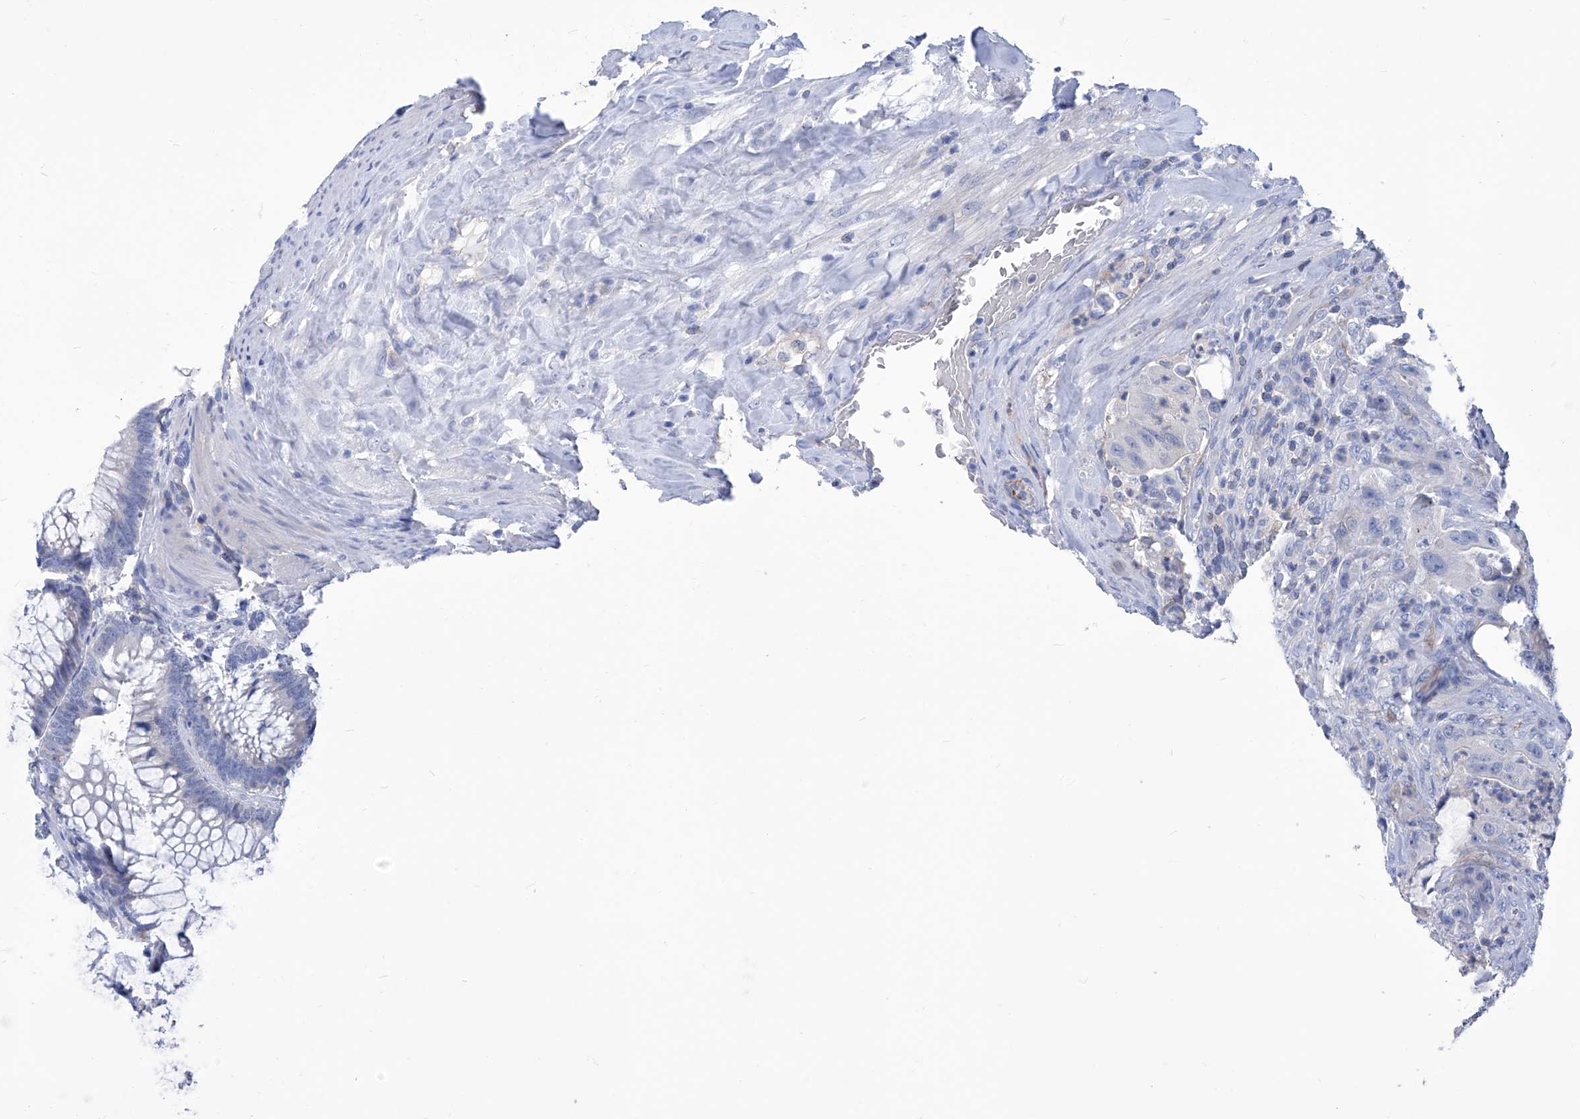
{"staining": {"intensity": "negative", "quantity": "none", "location": "none"}, "tissue": "colorectal cancer", "cell_type": "Tumor cells", "image_type": "cancer", "snomed": [{"axis": "morphology", "description": "Normal tissue, NOS"}, {"axis": "topography", "description": "Colon"}], "caption": "The histopathology image demonstrates no significant positivity in tumor cells of colorectal cancer.", "gene": "SMS", "patient": {"sex": "female", "age": 82}}